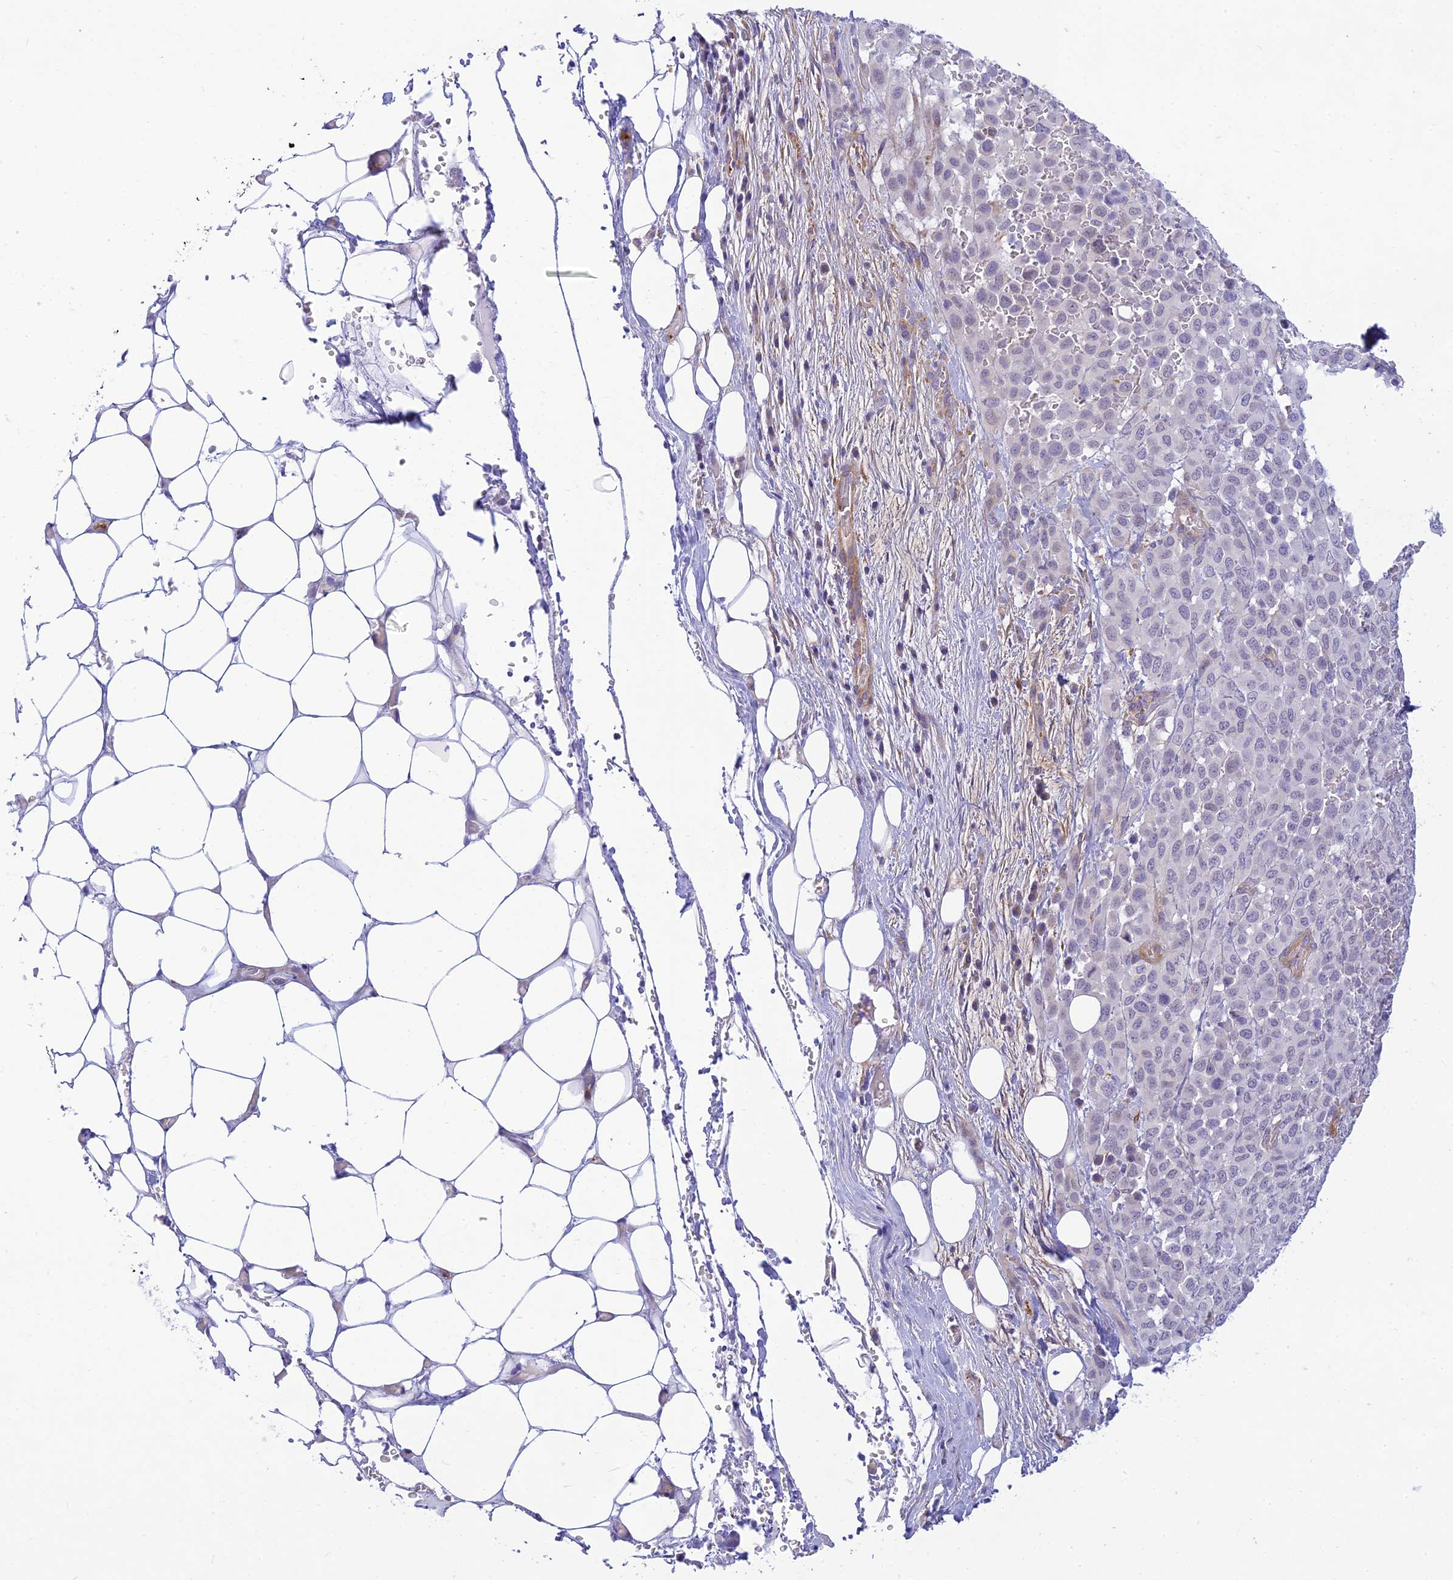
{"staining": {"intensity": "negative", "quantity": "none", "location": "none"}, "tissue": "melanoma", "cell_type": "Tumor cells", "image_type": "cancer", "snomed": [{"axis": "morphology", "description": "Malignant melanoma, Metastatic site"}, {"axis": "topography", "description": "Skin"}], "caption": "The immunohistochemistry (IHC) micrograph has no significant expression in tumor cells of melanoma tissue.", "gene": "FBXW4", "patient": {"sex": "female", "age": 81}}